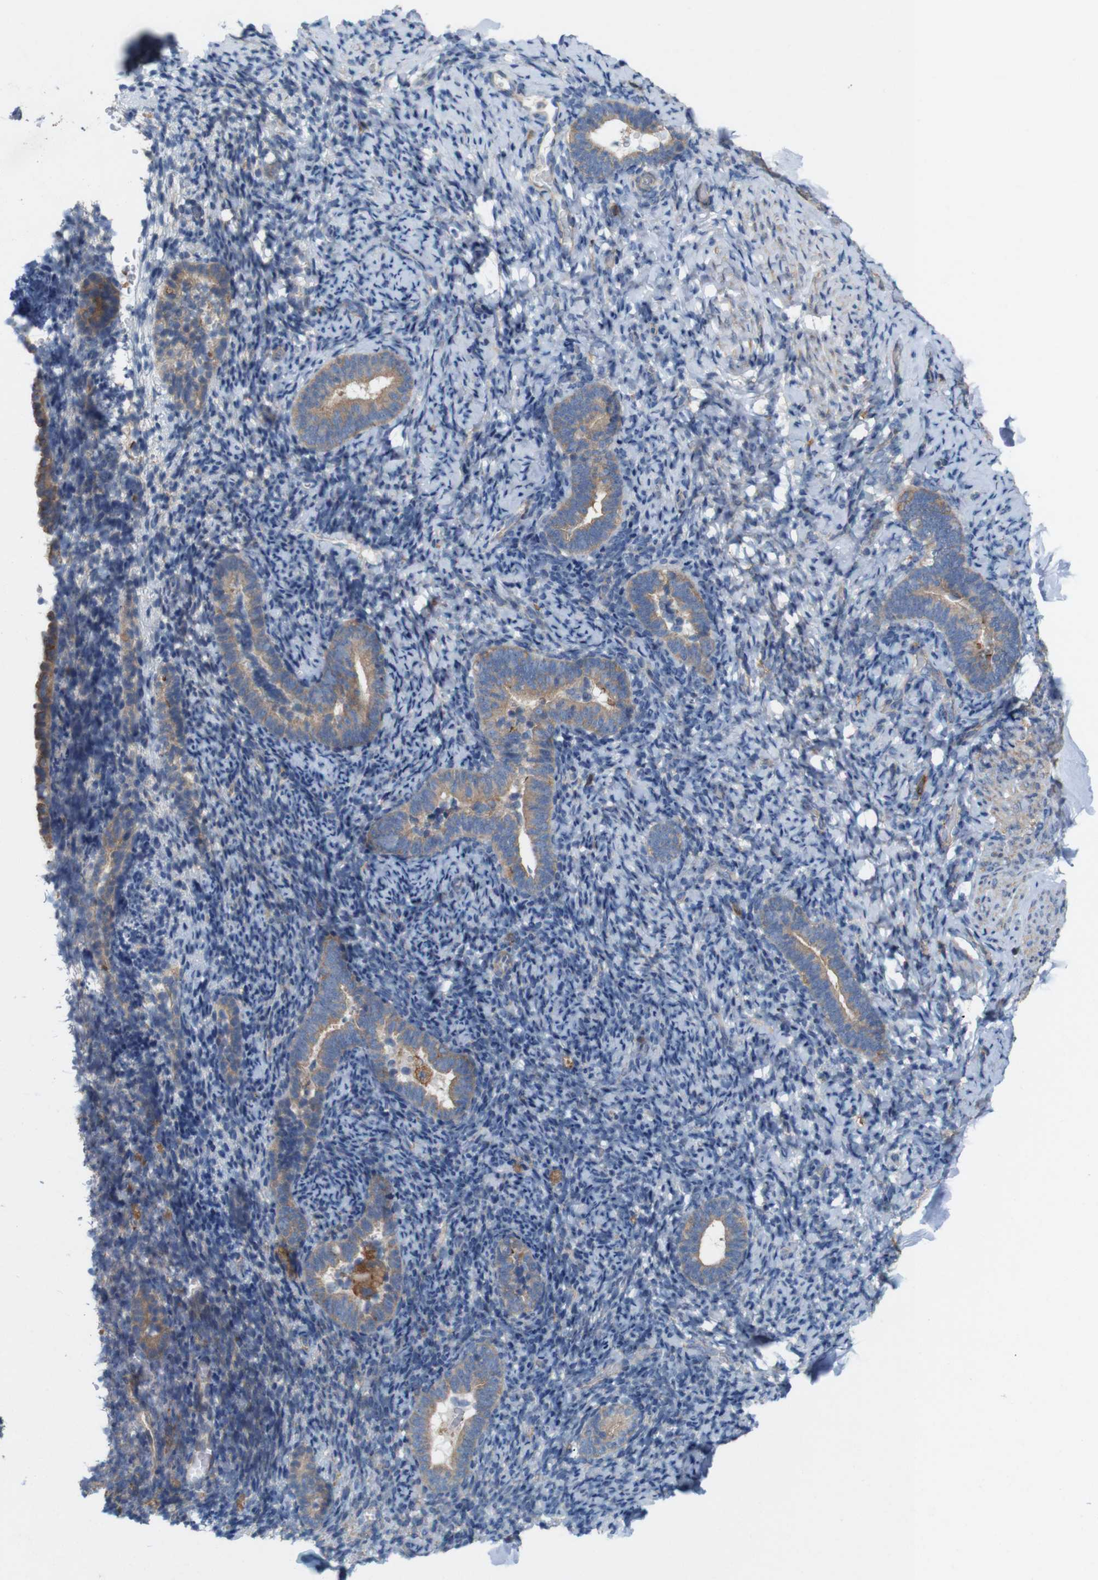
{"staining": {"intensity": "negative", "quantity": "none", "location": "none"}, "tissue": "endometrium", "cell_type": "Cells in endometrial stroma", "image_type": "normal", "snomed": [{"axis": "morphology", "description": "Normal tissue, NOS"}, {"axis": "topography", "description": "Endometrium"}], "caption": "A high-resolution micrograph shows immunohistochemistry staining of unremarkable endometrium, which displays no significant positivity in cells in endometrial stroma. Nuclei are stained in blue.", "gene": "SIGLEC8", "patient": {"sex": "female", "age": 51}}